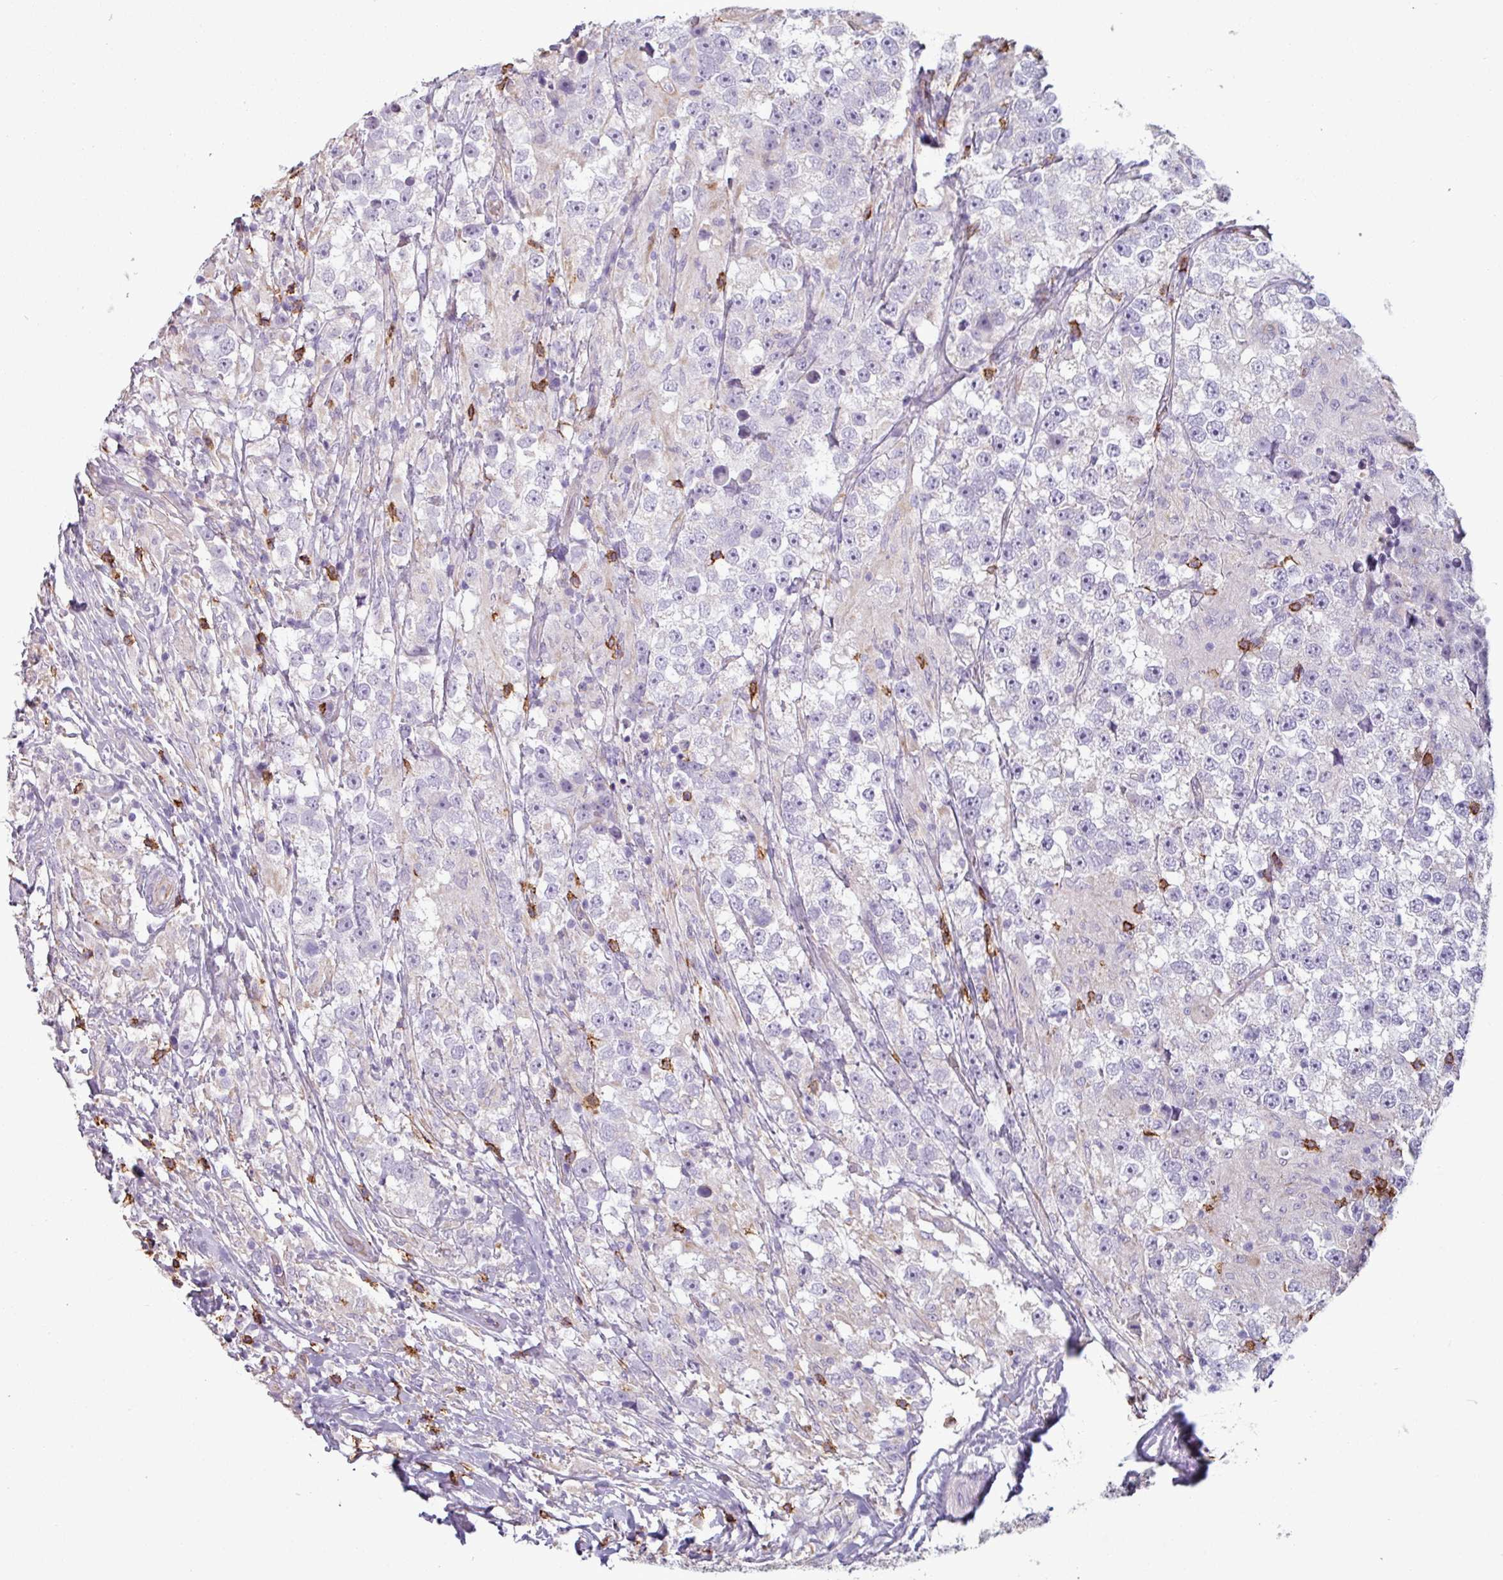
{"staining": {"intensity": "negative", "quantity": "none", "location": "none"}, "tissue": "testis cancer", "cell_type": "Tumor cells", "image_type": "cancer", "snomed": [{"axis": "morphology", "description": "Seminoma, NOS"}, {"axis": "topography", "description": "Testis"}], "caption": "The image exhibits no significant positivity in tumor cells of testis cancer (seminoma).", "gene": "CD8A", "patient": {"sex": "male", "age": 46}}